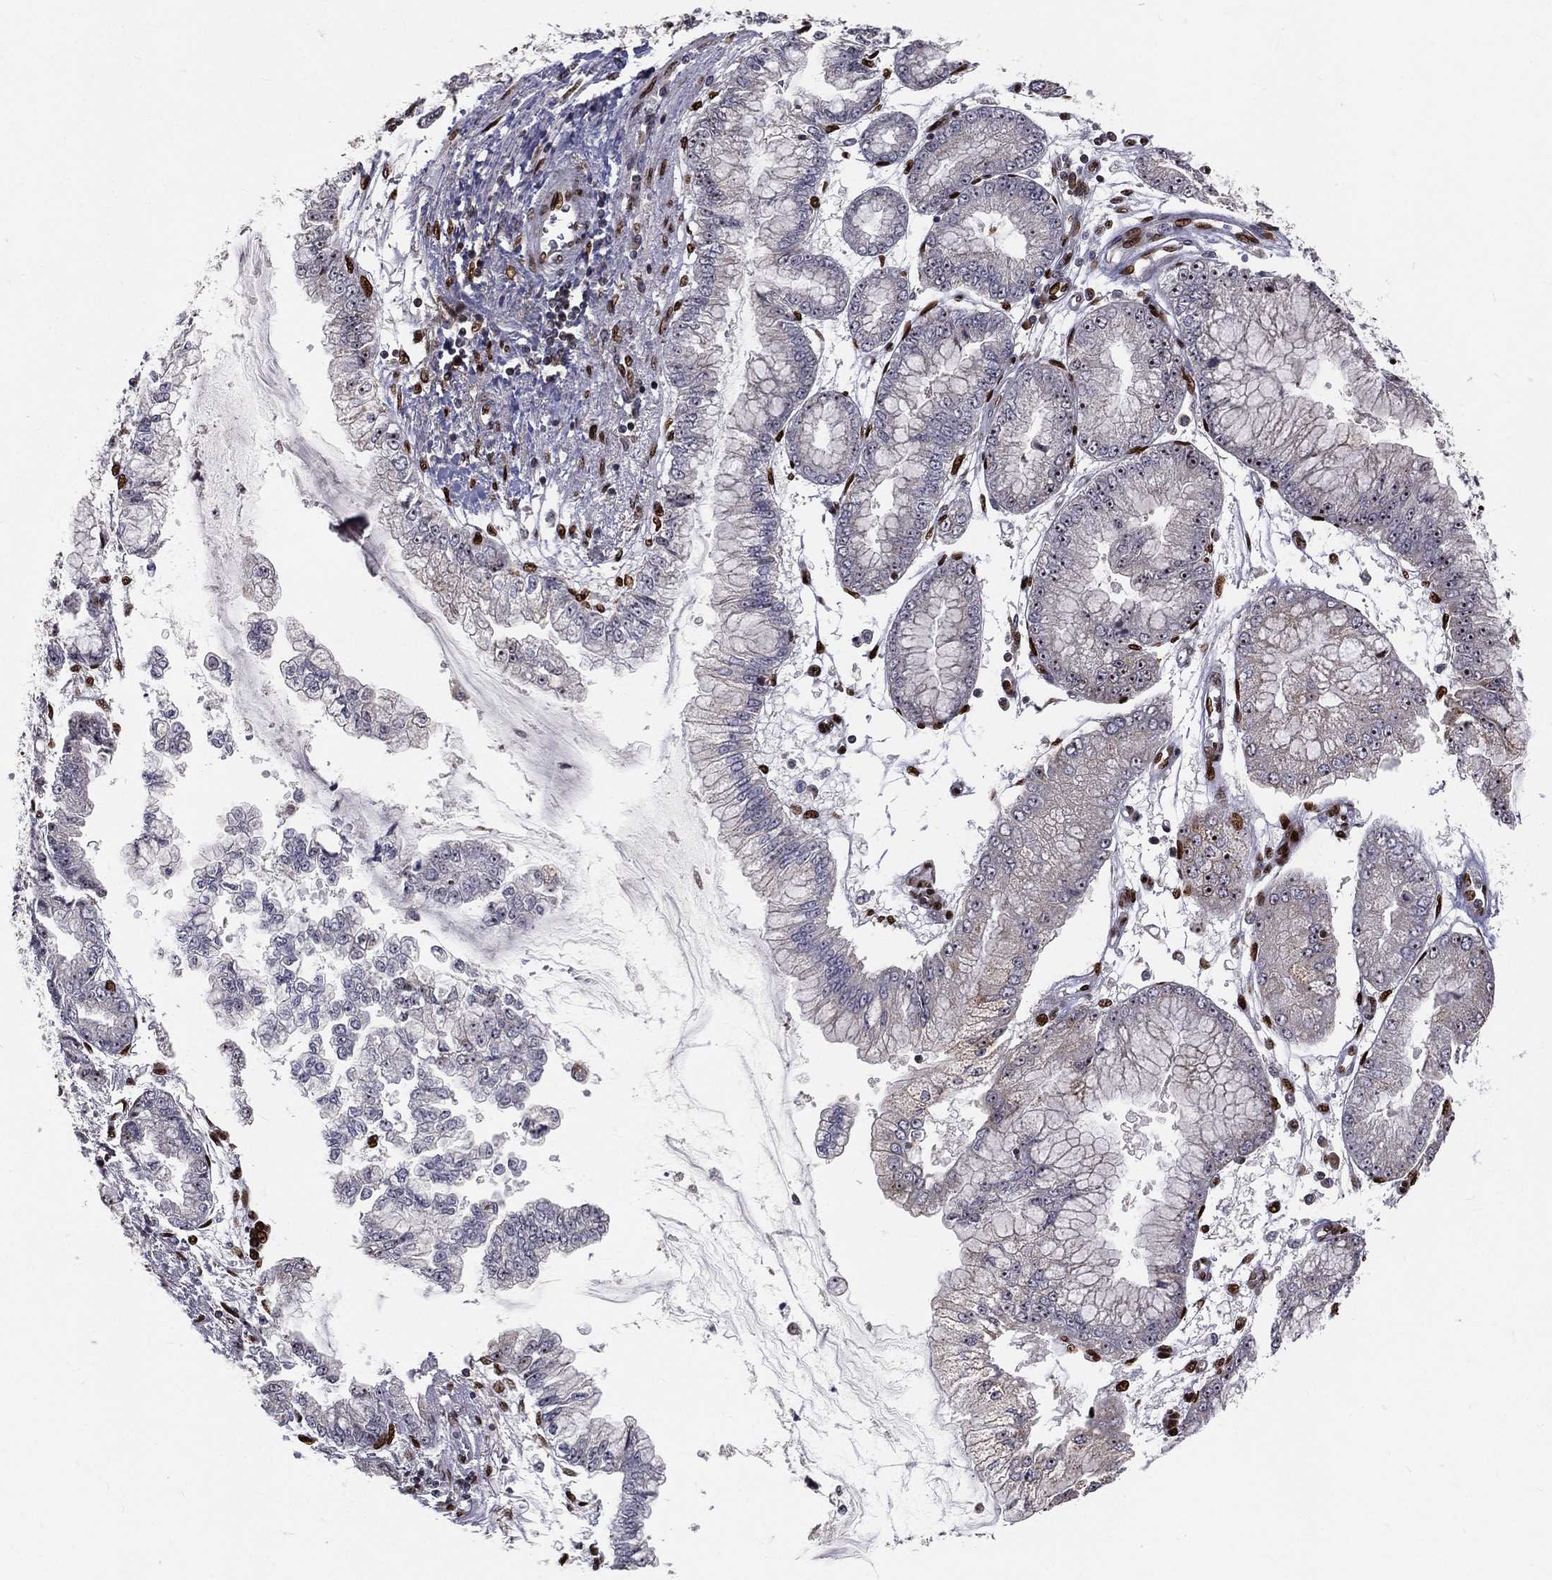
{"staining": {"intensity": "negative", "quantity": "none", "location": "none"}, "tissue": "stomach cancer", "cell_type": "Tumor cells", "image_type": "cancer", "snomed": [{"axis": "morphology", "description": "Adenocarcinoma, NOS"}, {"axis": "topography", "description": "Stomach, upper"}], "caption": "Immunohistochemistry micrograph of neoplastic tissue: human stomach cancer stained with DAB shows no significant protein expression in tumor cells.", "gene": "ZEB1", "patient": {"sex": "female", "age": 74}}